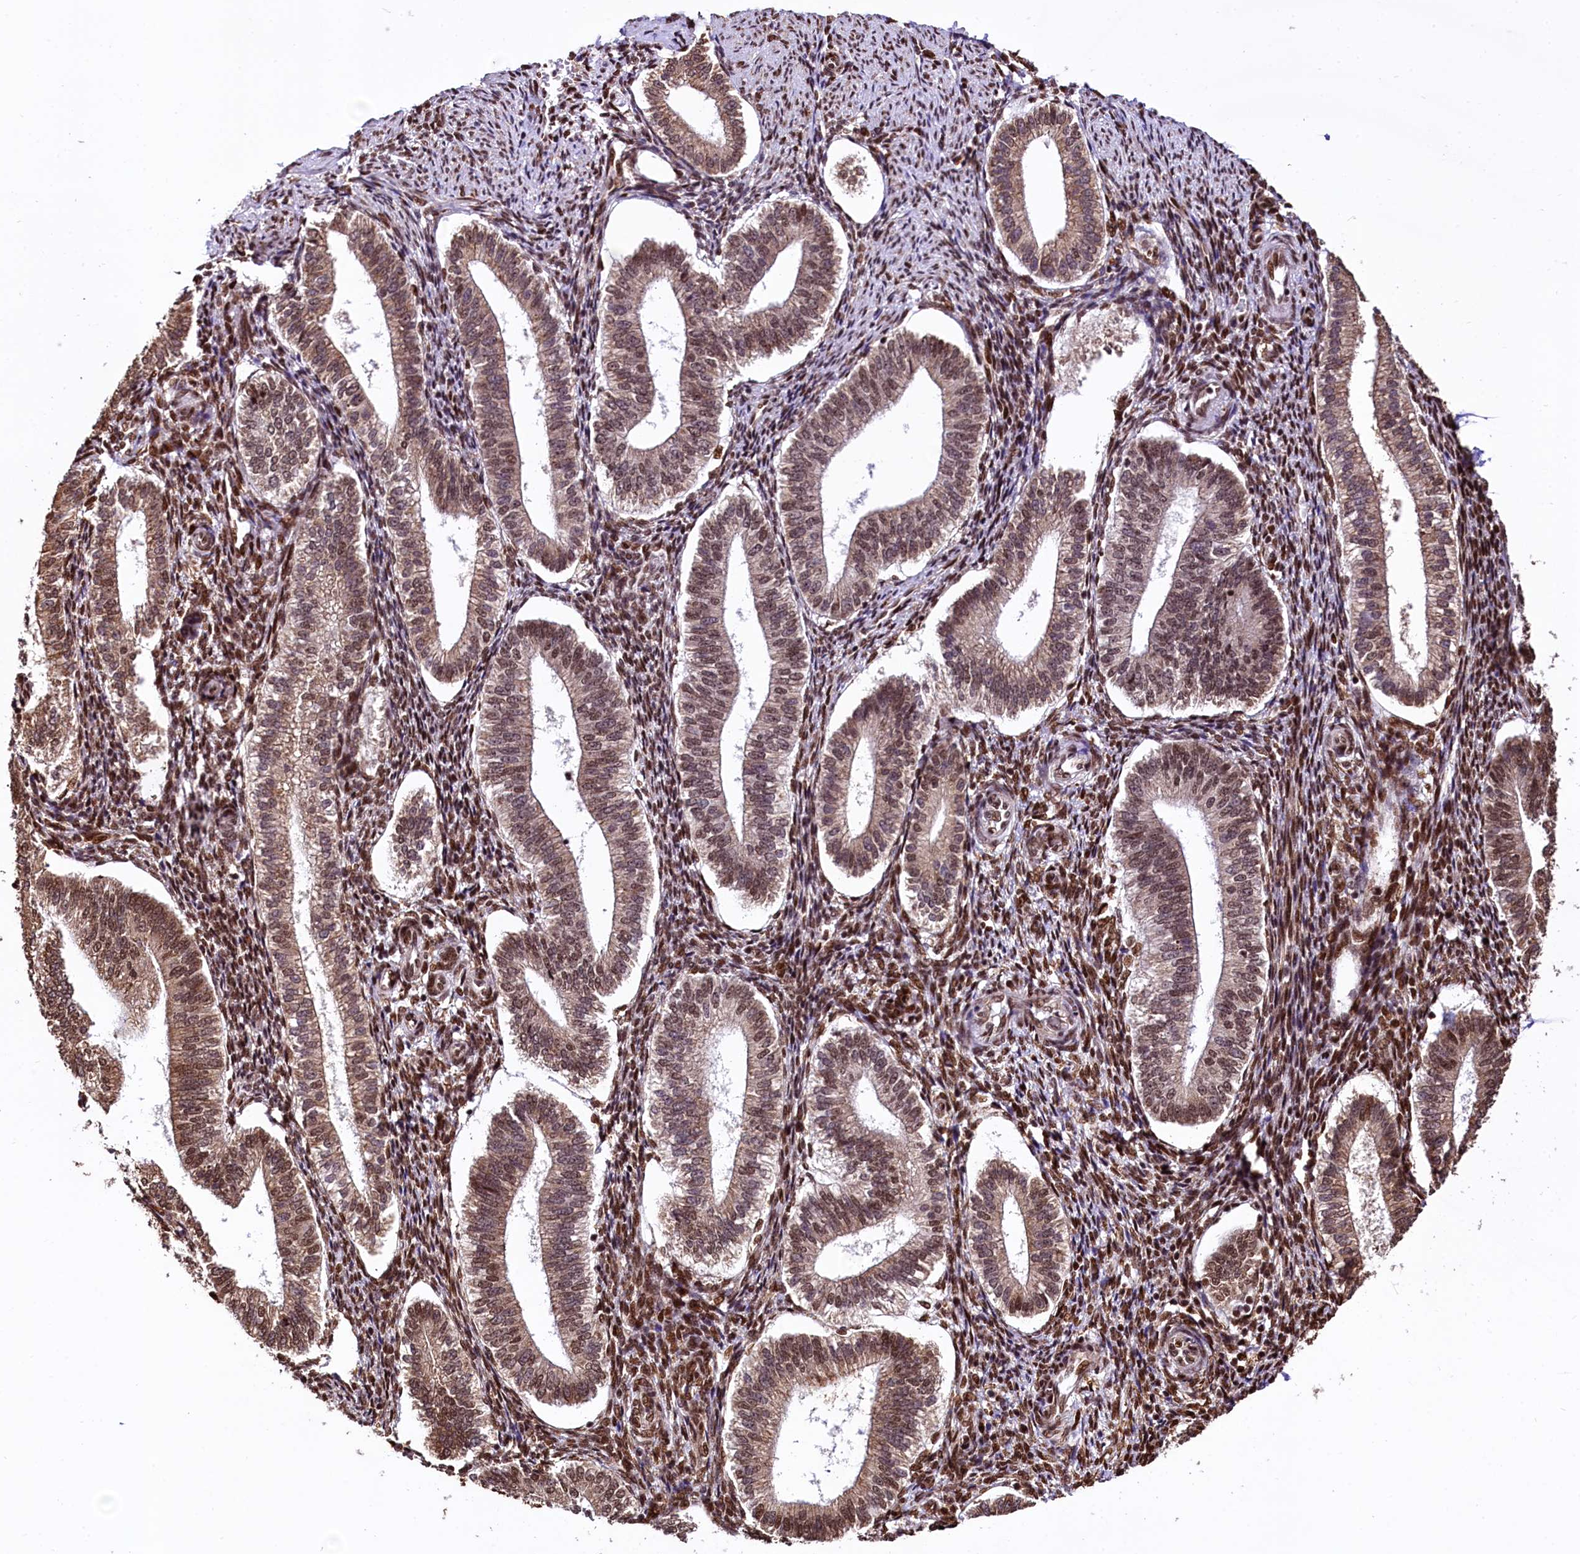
{"staining": {"intensity": "strong", "quantity": ">75%", "location": "nuclear"}, "tissue": "endometrium", "cell_type": "Cells in endometrial stroma", "image_type": "normal", "snomed": [{"axis": "morphology", "description": "Normal tissue, NOS"}, {"axis": "topography", "description": "Endometrium"}], "caption": "This photomicrograph exhibits normal endometrium stained with immunohistochemistry to label a protein in brown. The nuclear of cells in endometrial stroma show strong positivity for the protein. Nuclei are counter-stained blue.", "gene": "PDS5B", "patient": {"sex": "female", "age": 25}}